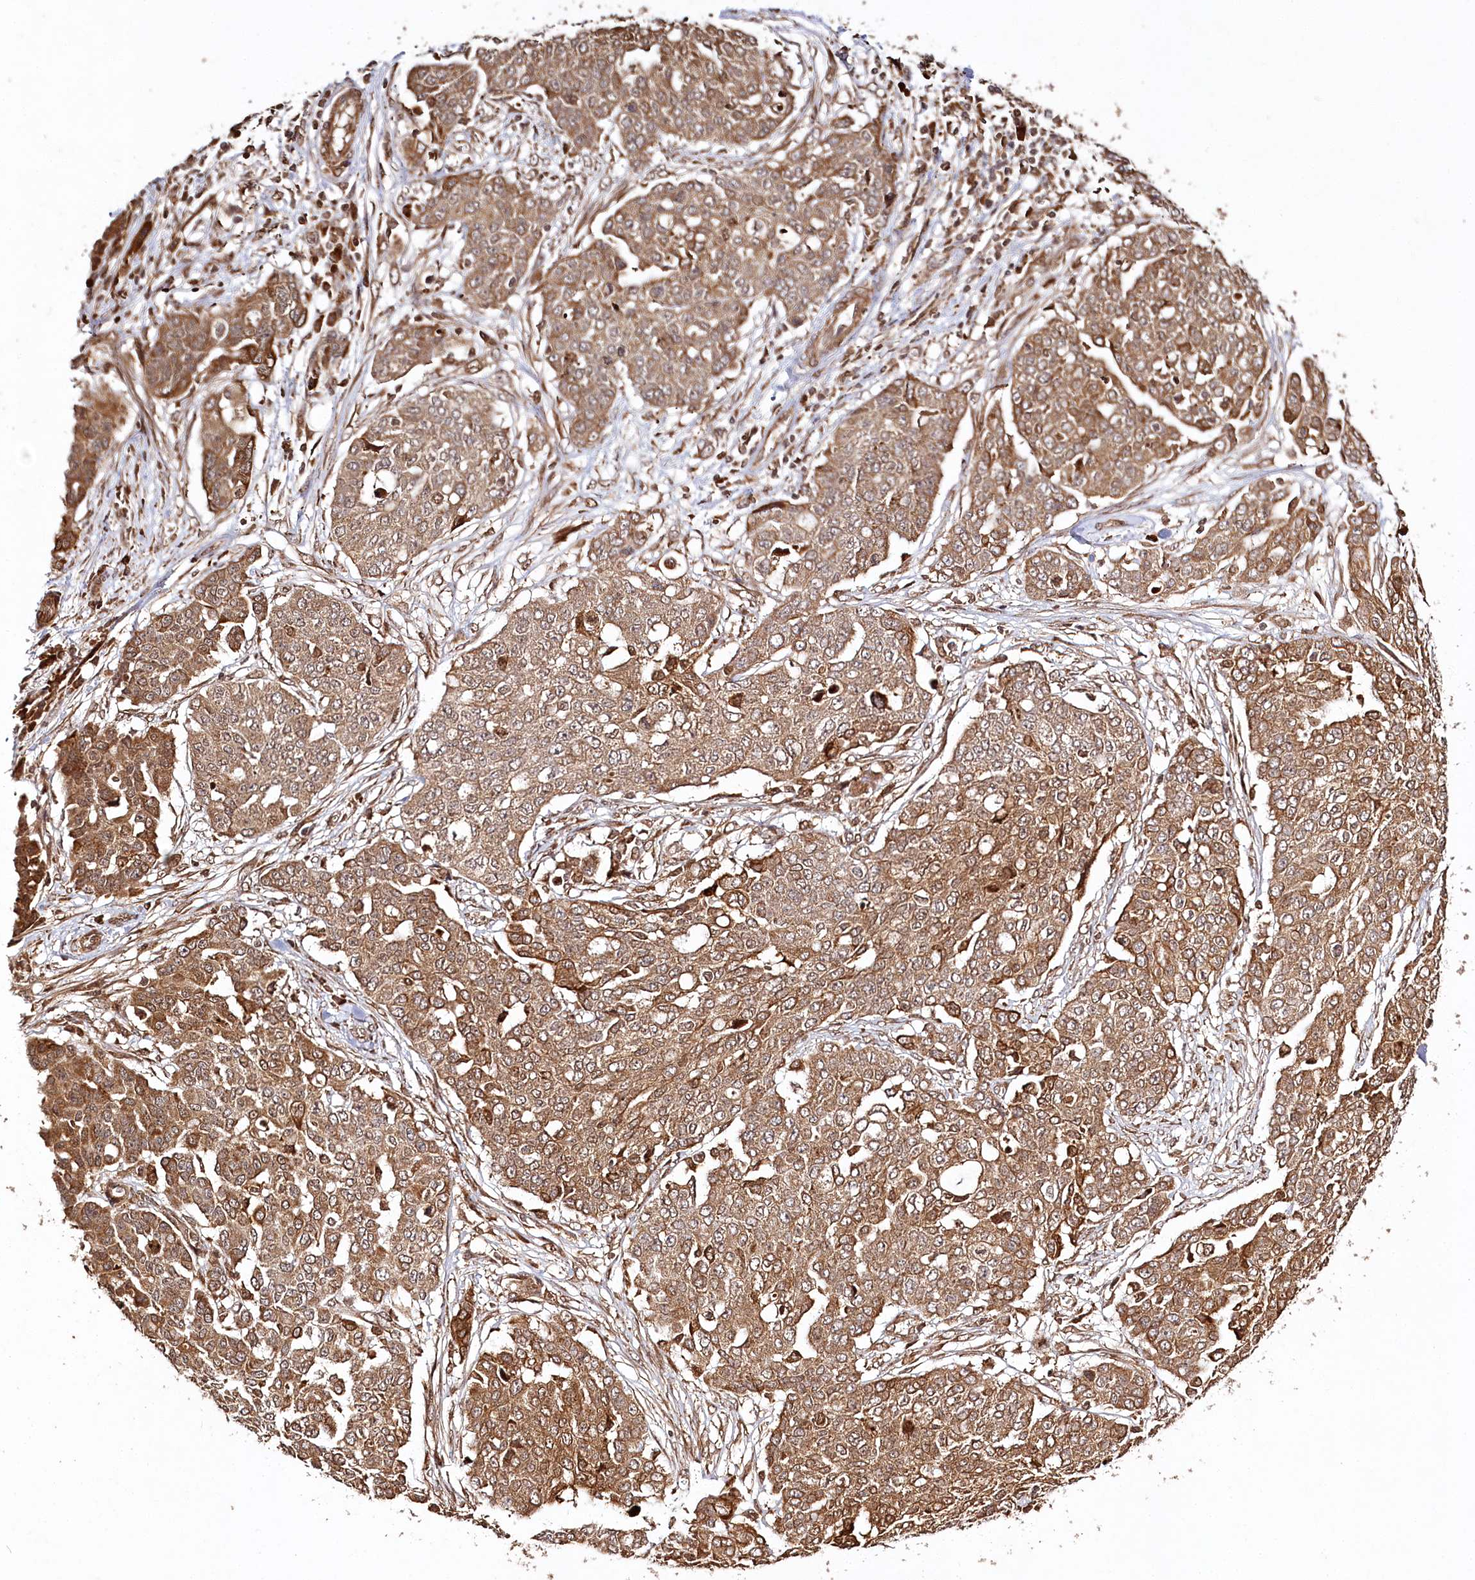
{"staining": {"intensity": "moderate", "quantity": ">75%", "location": "cytoplasmic/membranous,nuclear"}, "tissue": "ovarian cancer", "cell_type": "Tumor cells", "image_type": "cancer", "snomed": [{"axis": "morphology", "description": "Cystadenocarcinoma, serous, NOS"}, {"axis": "topography", "description": "Soft tissue"}, {"axis": "topography", "description": "Ovary"}], "caption": "Human ovarian cancer (serous cystadenocarcinoma) stained with a brown dye shows moderate cytoplasmic/membranous and nuclear positive positivity in approximately >75% of tumor cells.", "gene": "ULK2", "patient": {"sex": "female", "age": 57}}